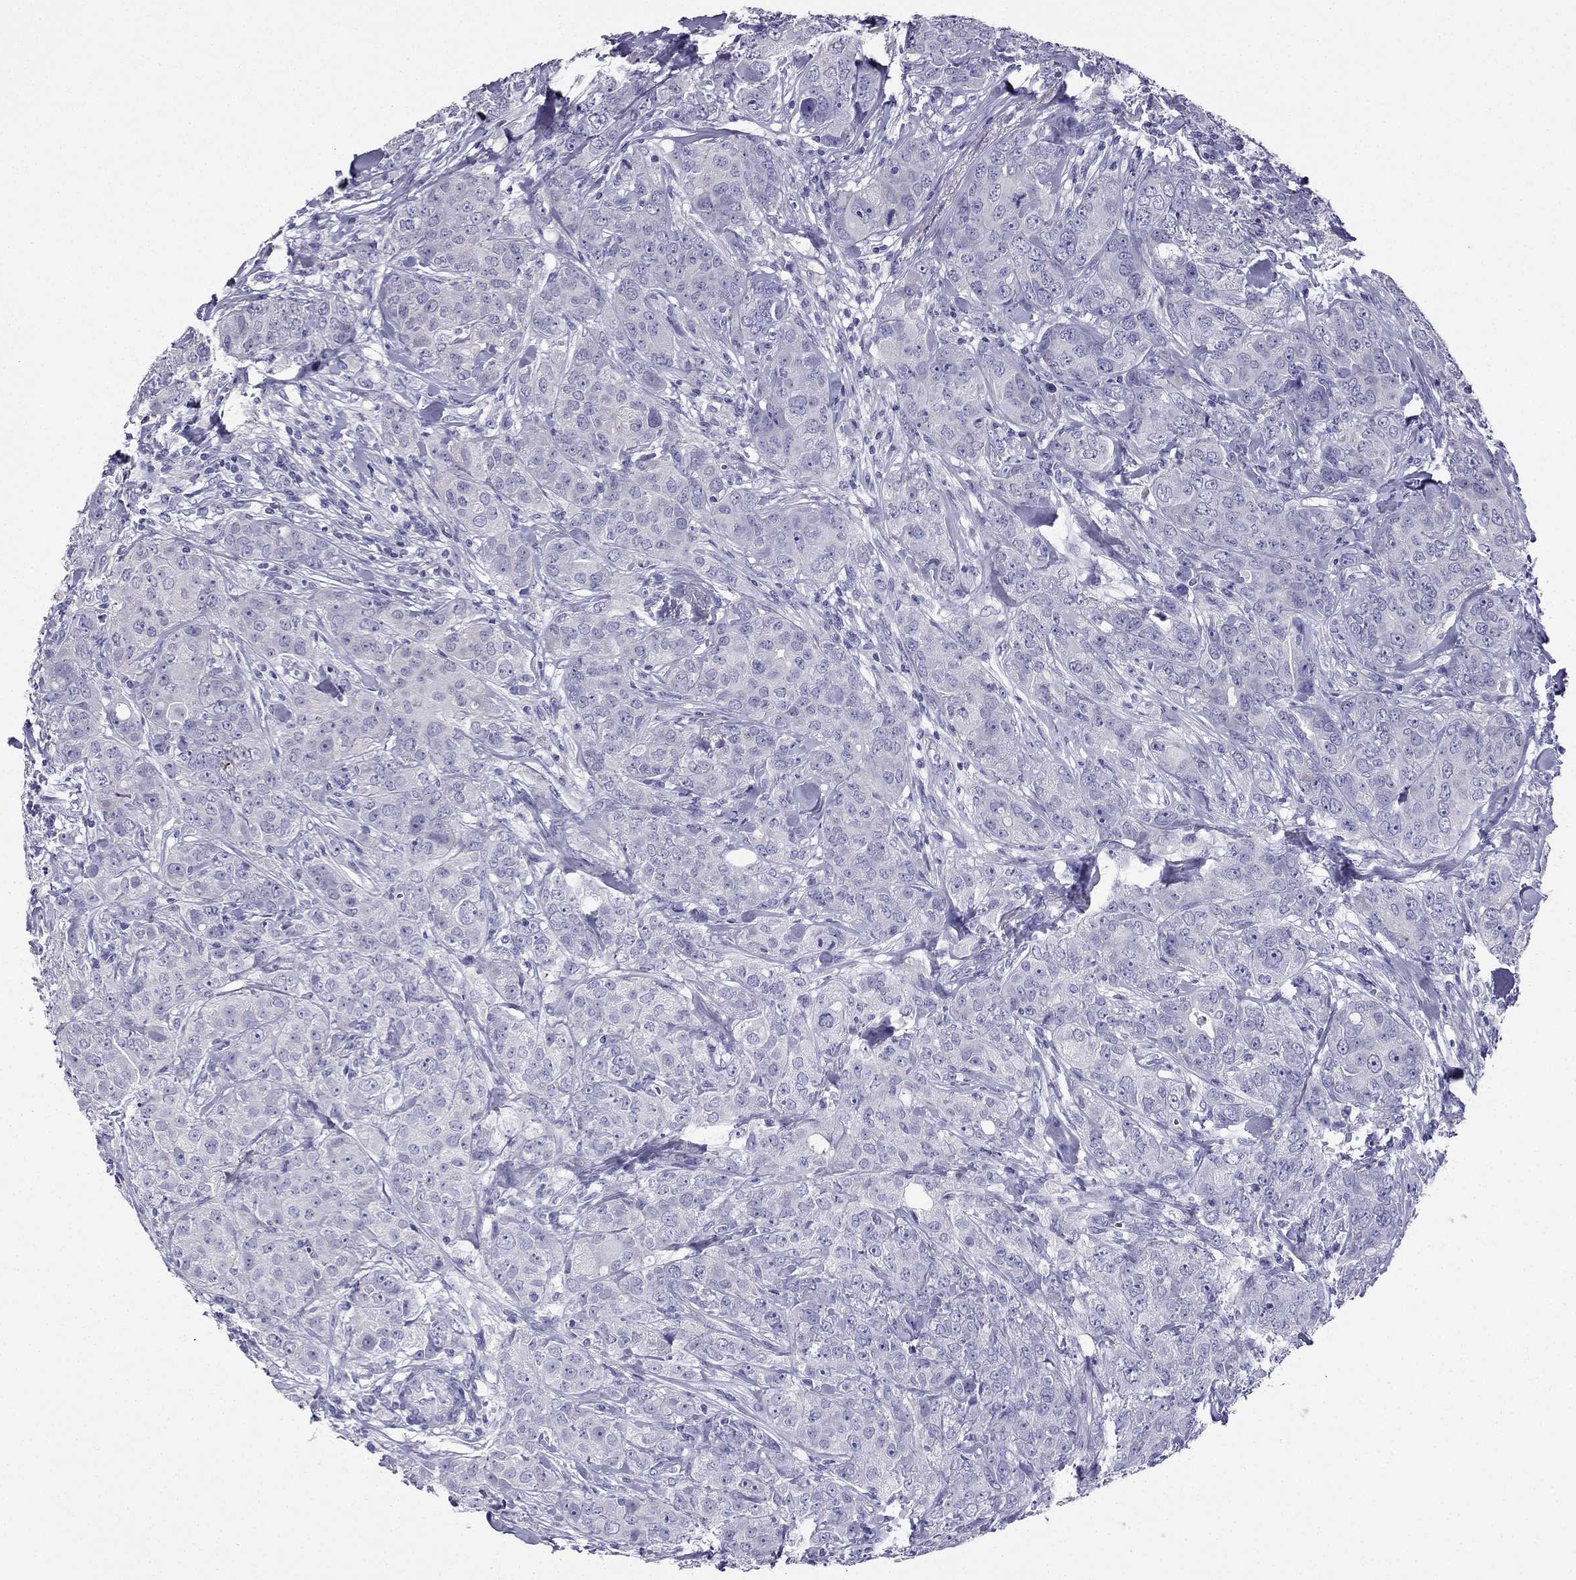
{"staining": {"intensity": "negative", "quantity": "none", "location": "none"}, "tissue": "breast cancer", "cell_type": "Tumor cells", "image_type": "cancer", "snomed": [{"axis": "morphology", "description": "Duct carcinoma"}, {"axis": "topography", "description": "Breast"}], "caption": "Photomicrograph shows no protein expression in tumor cells of breast cancer tissue.", "gene": "KCNJ10", "patient": {"sex": "female", "age": 43}}